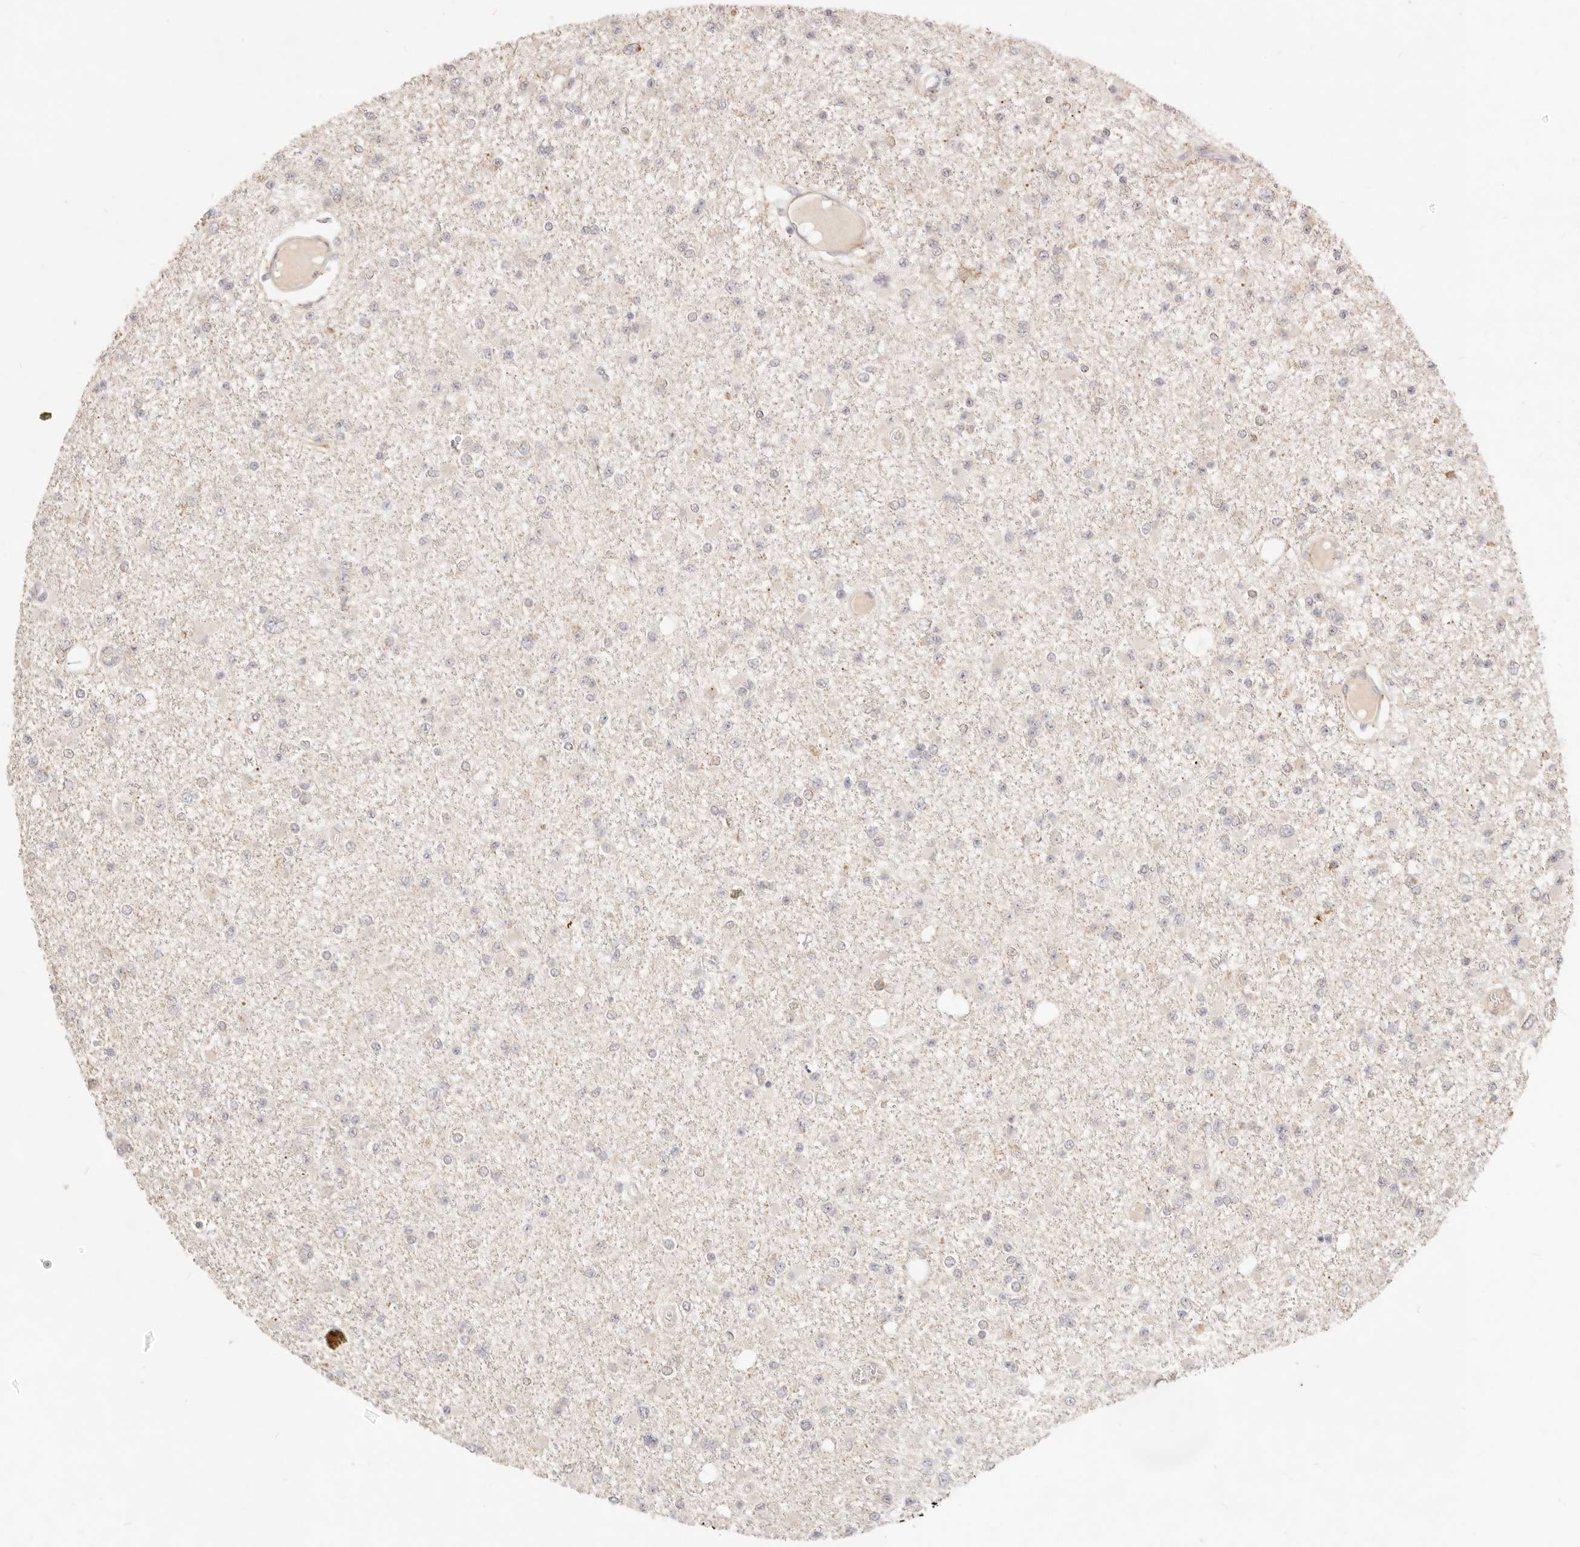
{"staining": {"intensity": "negative", "quantity": "none", "location": "none"}, "tissue": "glioma", "cell_type": "Tumor cells", "image_type": "cancer", "snomed": [{"axis": "morphology", "description": "Glioma, malignant, Low grade"}, {"axis": "topography", "description": "Brain"}], "caption": "Immunohistochemical staining of glioma shows no significant staining in tumor cells.", "gene": "RUBCNL", "patient": {"sex": "female", "age": 22}}